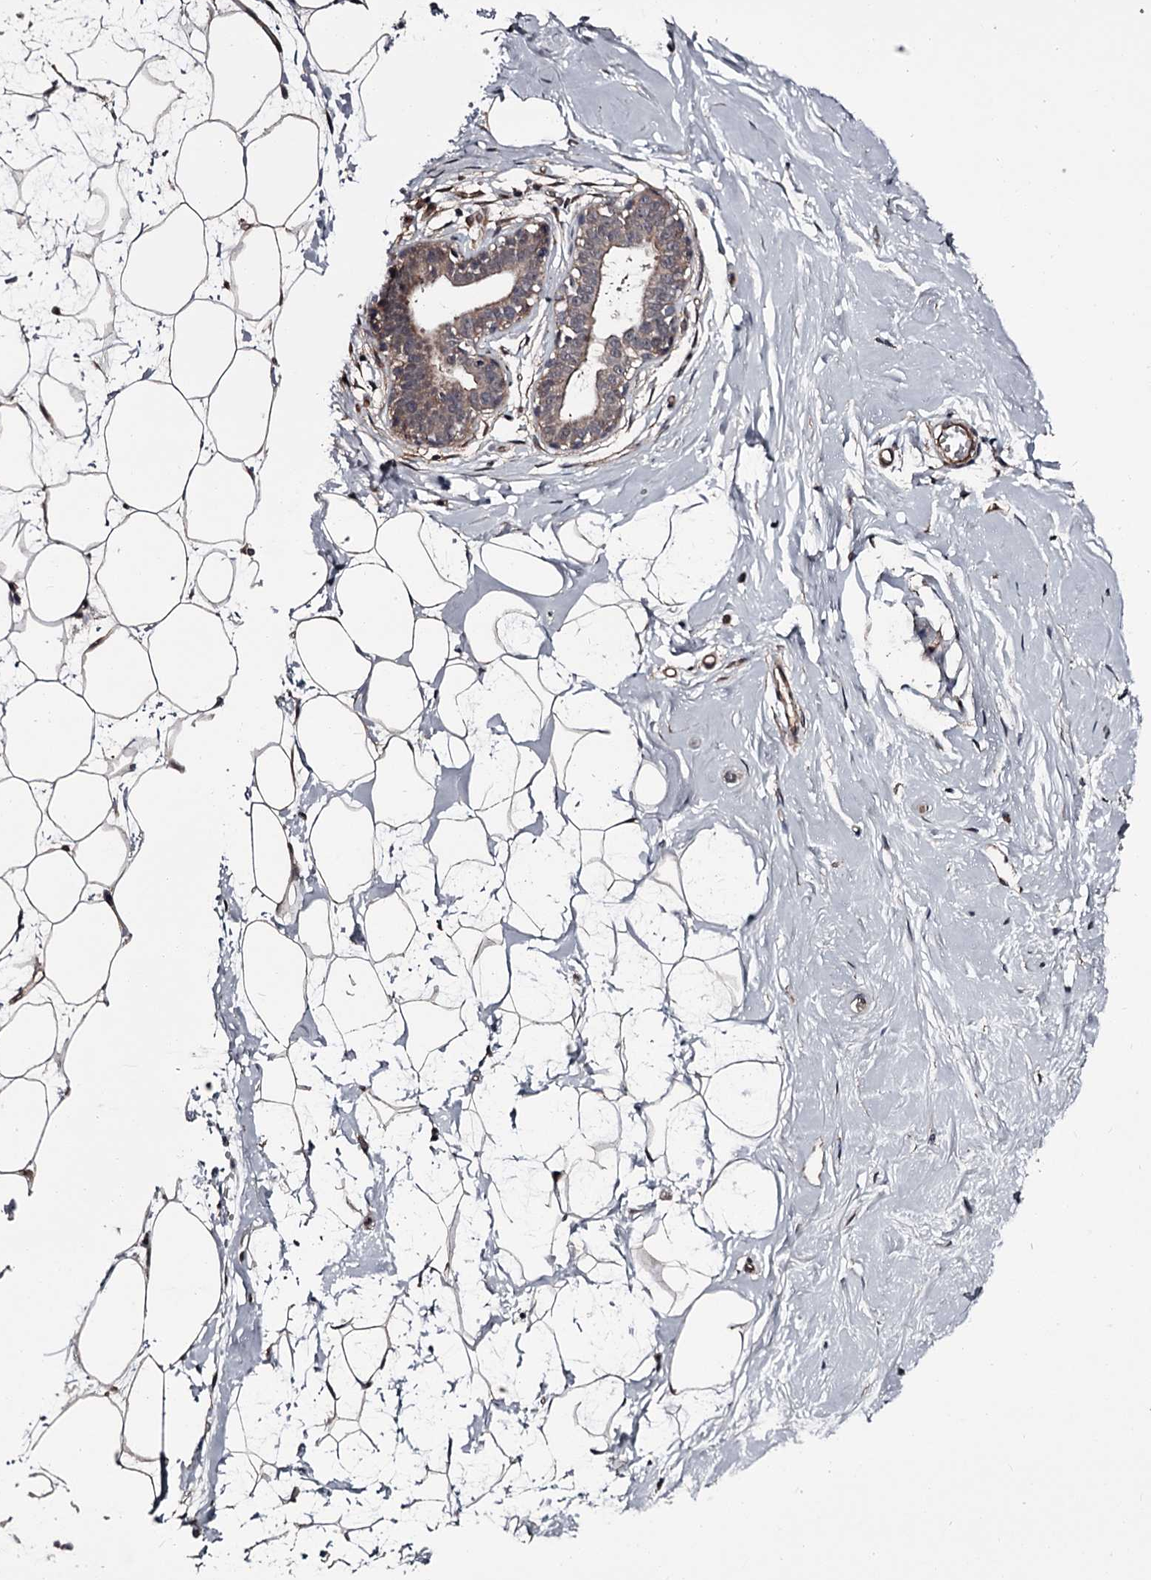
{"staining": {"intensity": "moderate", "quantity": ">75%", "location": "cytoplasmic/membranous"}, "tissue": "breast", "cell_type": "Adipocytes", "image_type": "normal", "snomed": [{"axis": "morphology", "description": "Normal tissue, NOS"}, {"axis": "morphology", "description": "Adenoma, NOS"}, {"axis": "topography", "description": "Breast"}], "caption": "Immunohistochemistry (IHC) histopathology image of unremarkable breast stained for a protein (brown), which demonstrates medium levels of moderate cytoplasmic/membranous staining in about >75% of adipocytes.", "gene": "CDC42EP2", "patient": {"sex": "female", "age": 23}}